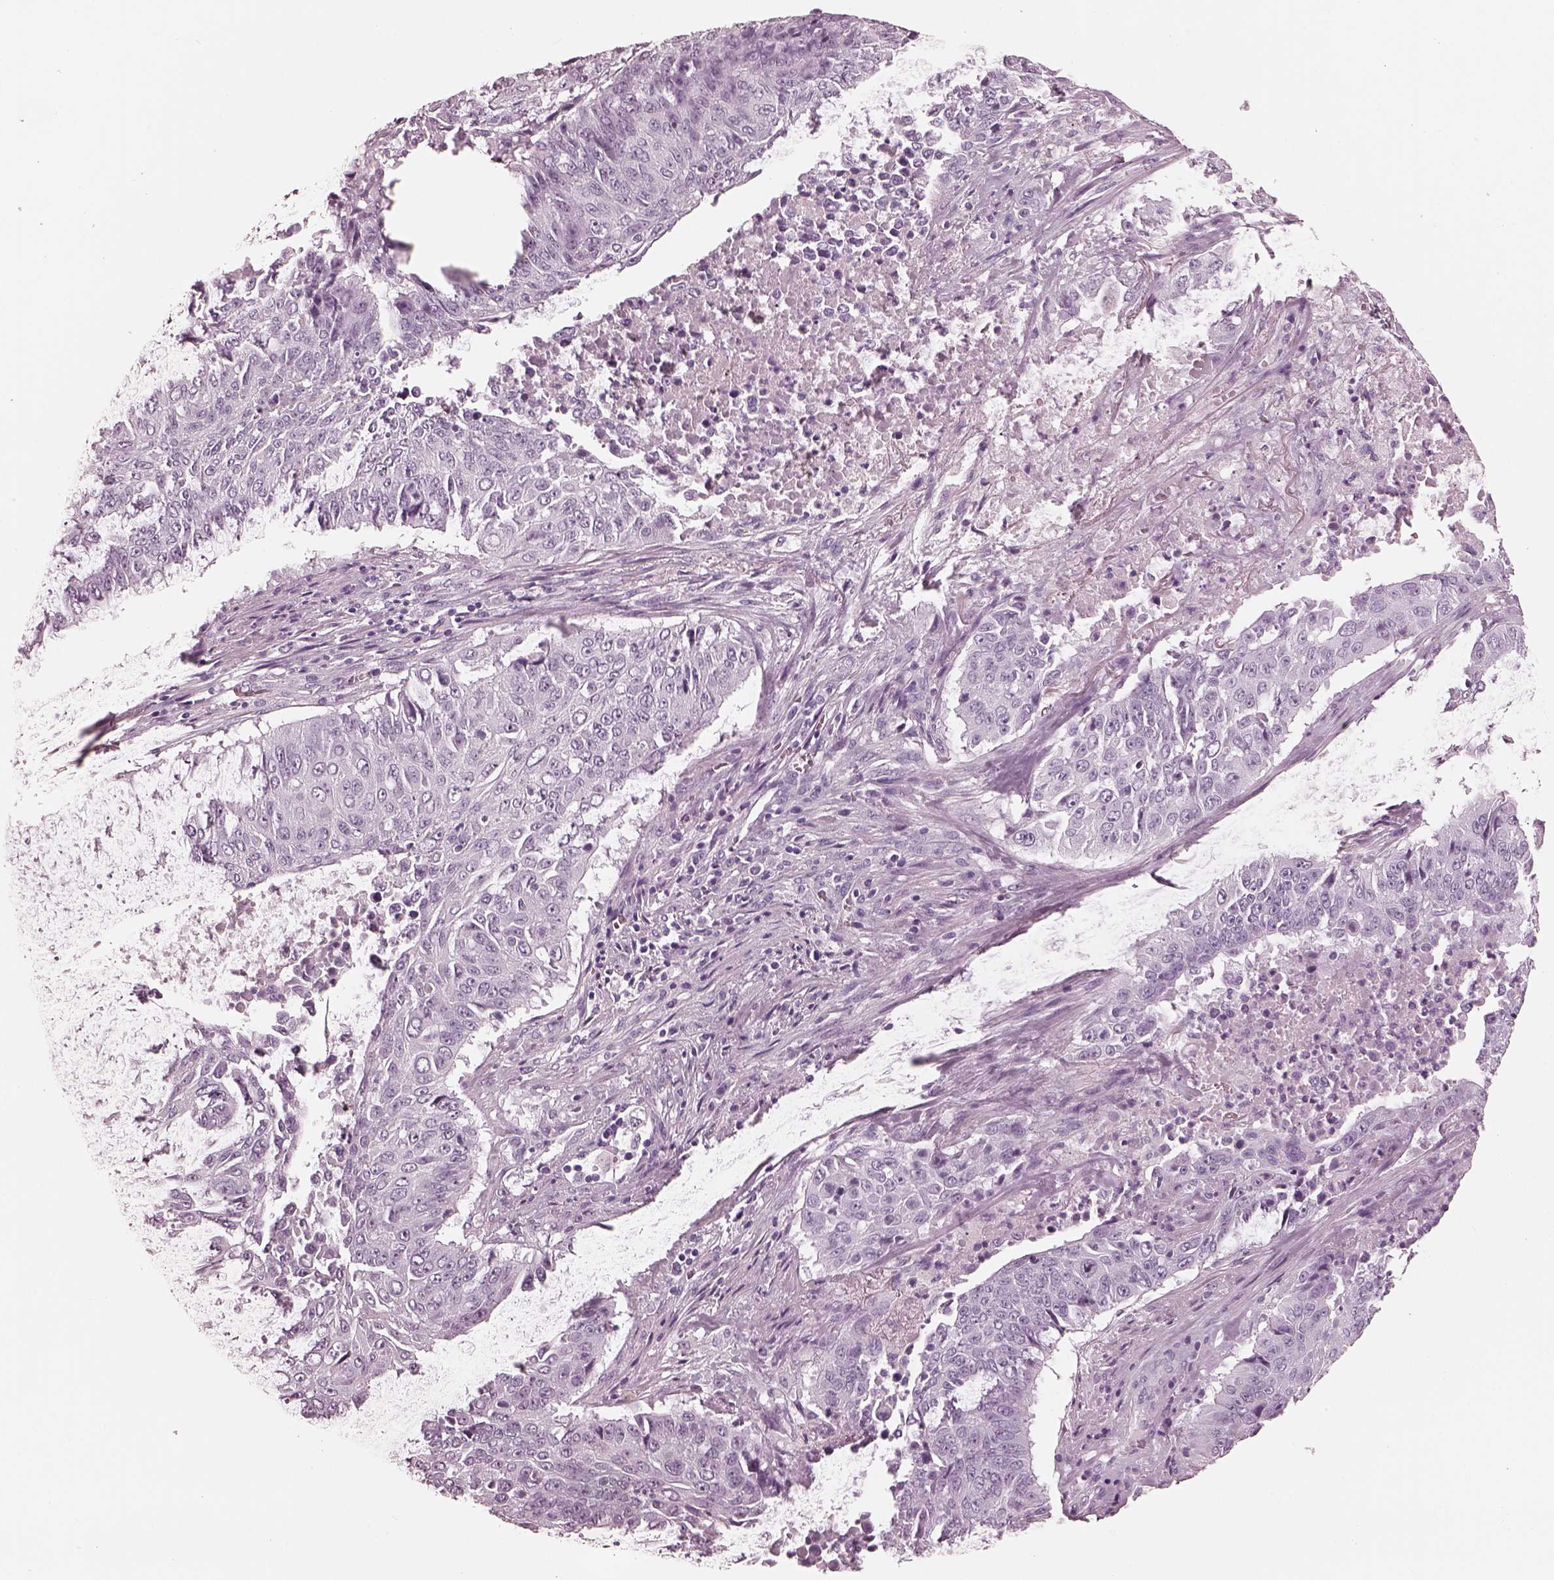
{"staining": {"intensity": "negative", "quantity": "none", "location": "none"}, "tissue": "lung cancer", "cell_type": "Tumor cells", "image_type": "cancer", "snomed": [{"axis": "morphology", "description": "Normal tissue, NOS"}, {"axis": "morphology", "description": "Squamous cell carcinoma, NOS"}, {"axis": "topography", "description": "Bronchus"}, {"axis": "topography", "description": "Lung"}], "caption": "High magnification brightfield microscopy of lung squamous cell carcinoma stained with DAB (brown) and counterstained with hematoxylin (blue): tumor cells show no significant staining.", "gene": "FABP9", "patient": {"sex": "male", "age": 64}}